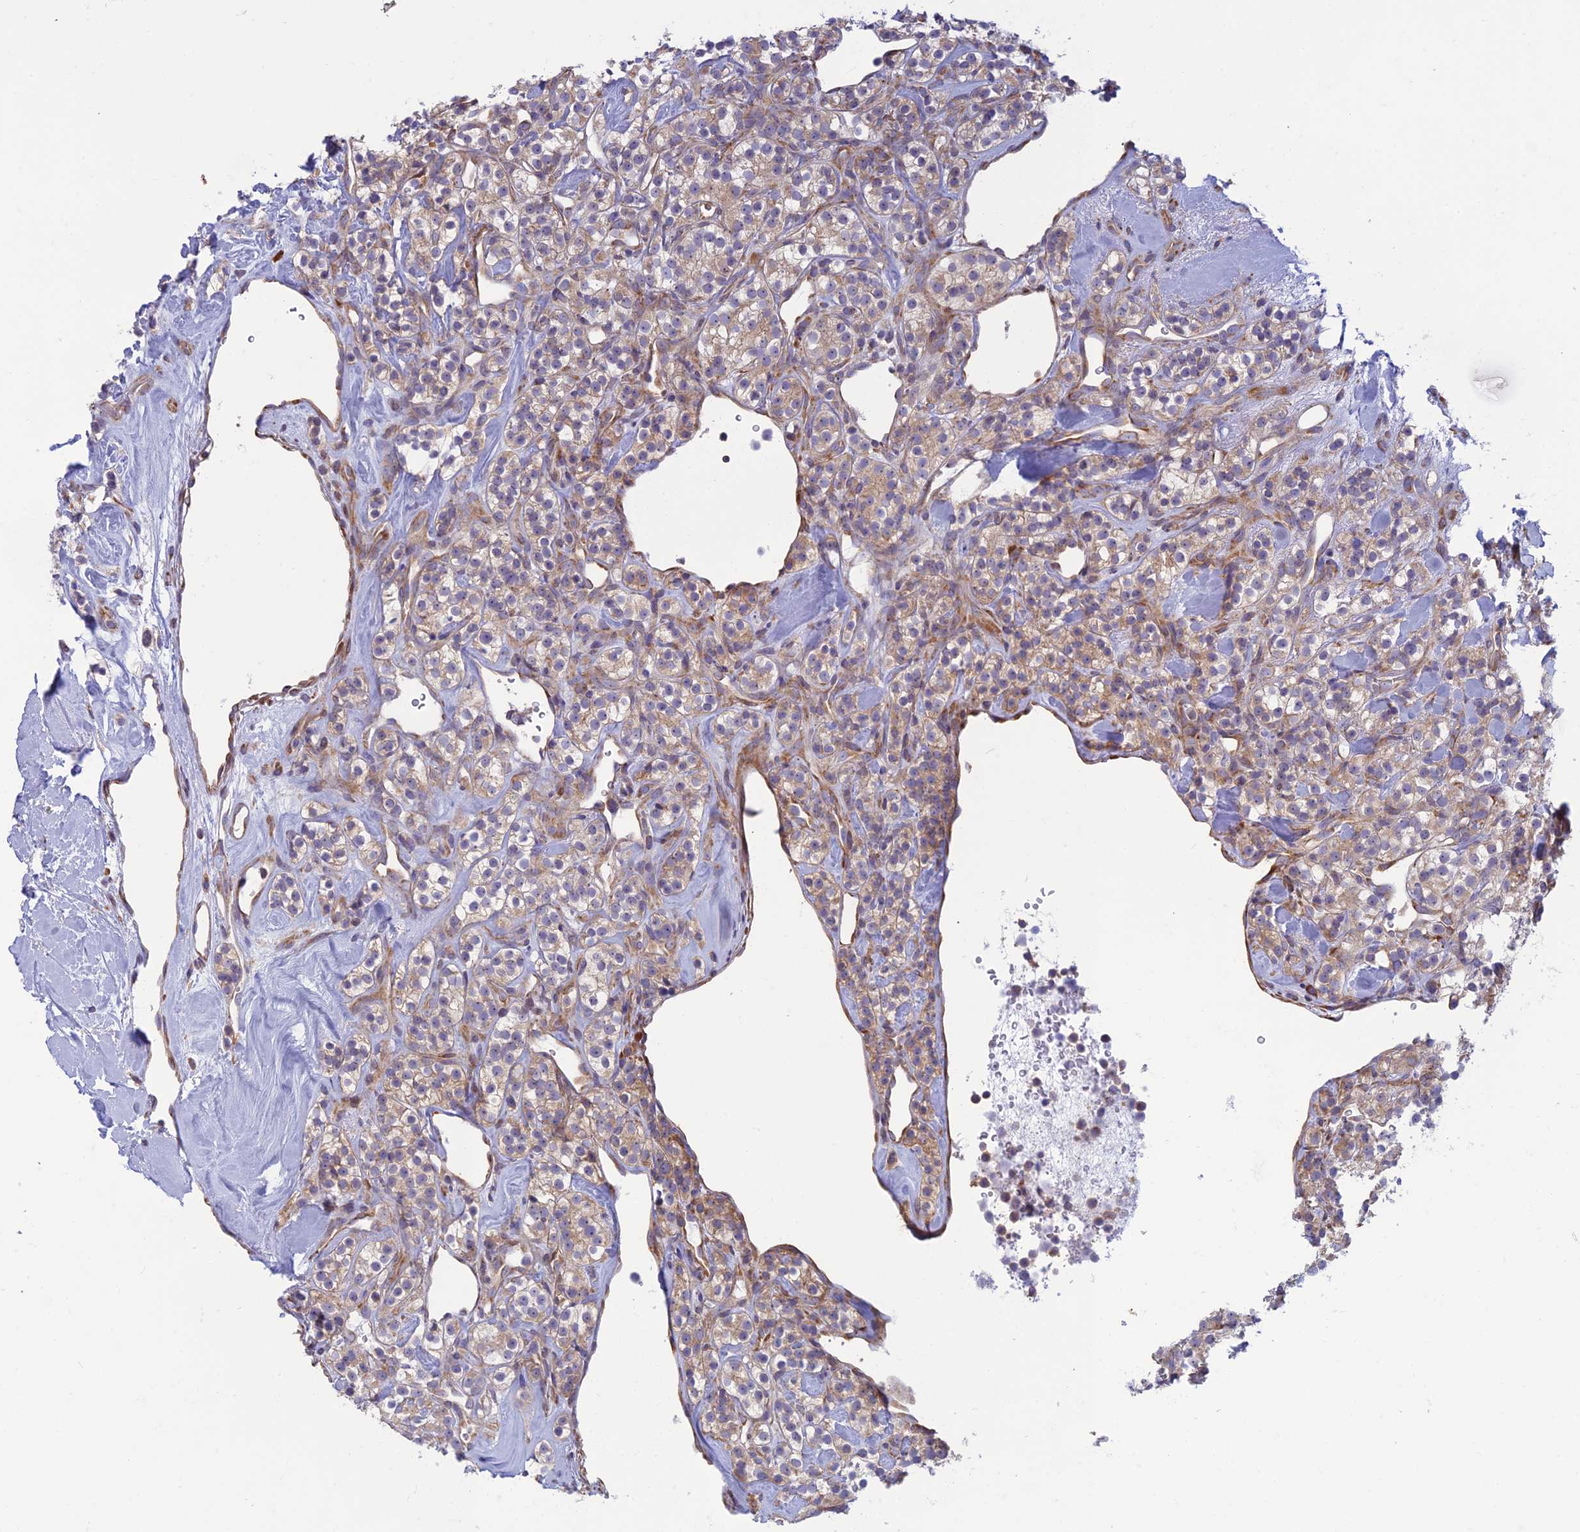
{"staining": {"intensity": "weak", "quantity": "25%-75%", "location": "cytoplasmic/membranous"}, "tissue": "renal cancer", "cell_type": "Tumor cells", "image_type": "cancer", "snomed": [{"axis": "morphology", "description": "Adenocarcinoma, NOS"}, {"axis": "topography", "description": "Kidney"}], "caption": "The photomicrograph displays a brown stain indicating the presence of a protein in the cytoplasmic/membranous of tumor cells in adenocarcinoma (renal).", "gene": "RPL17-C18orf32", "patient": {"sex": "male", "age": 77}}